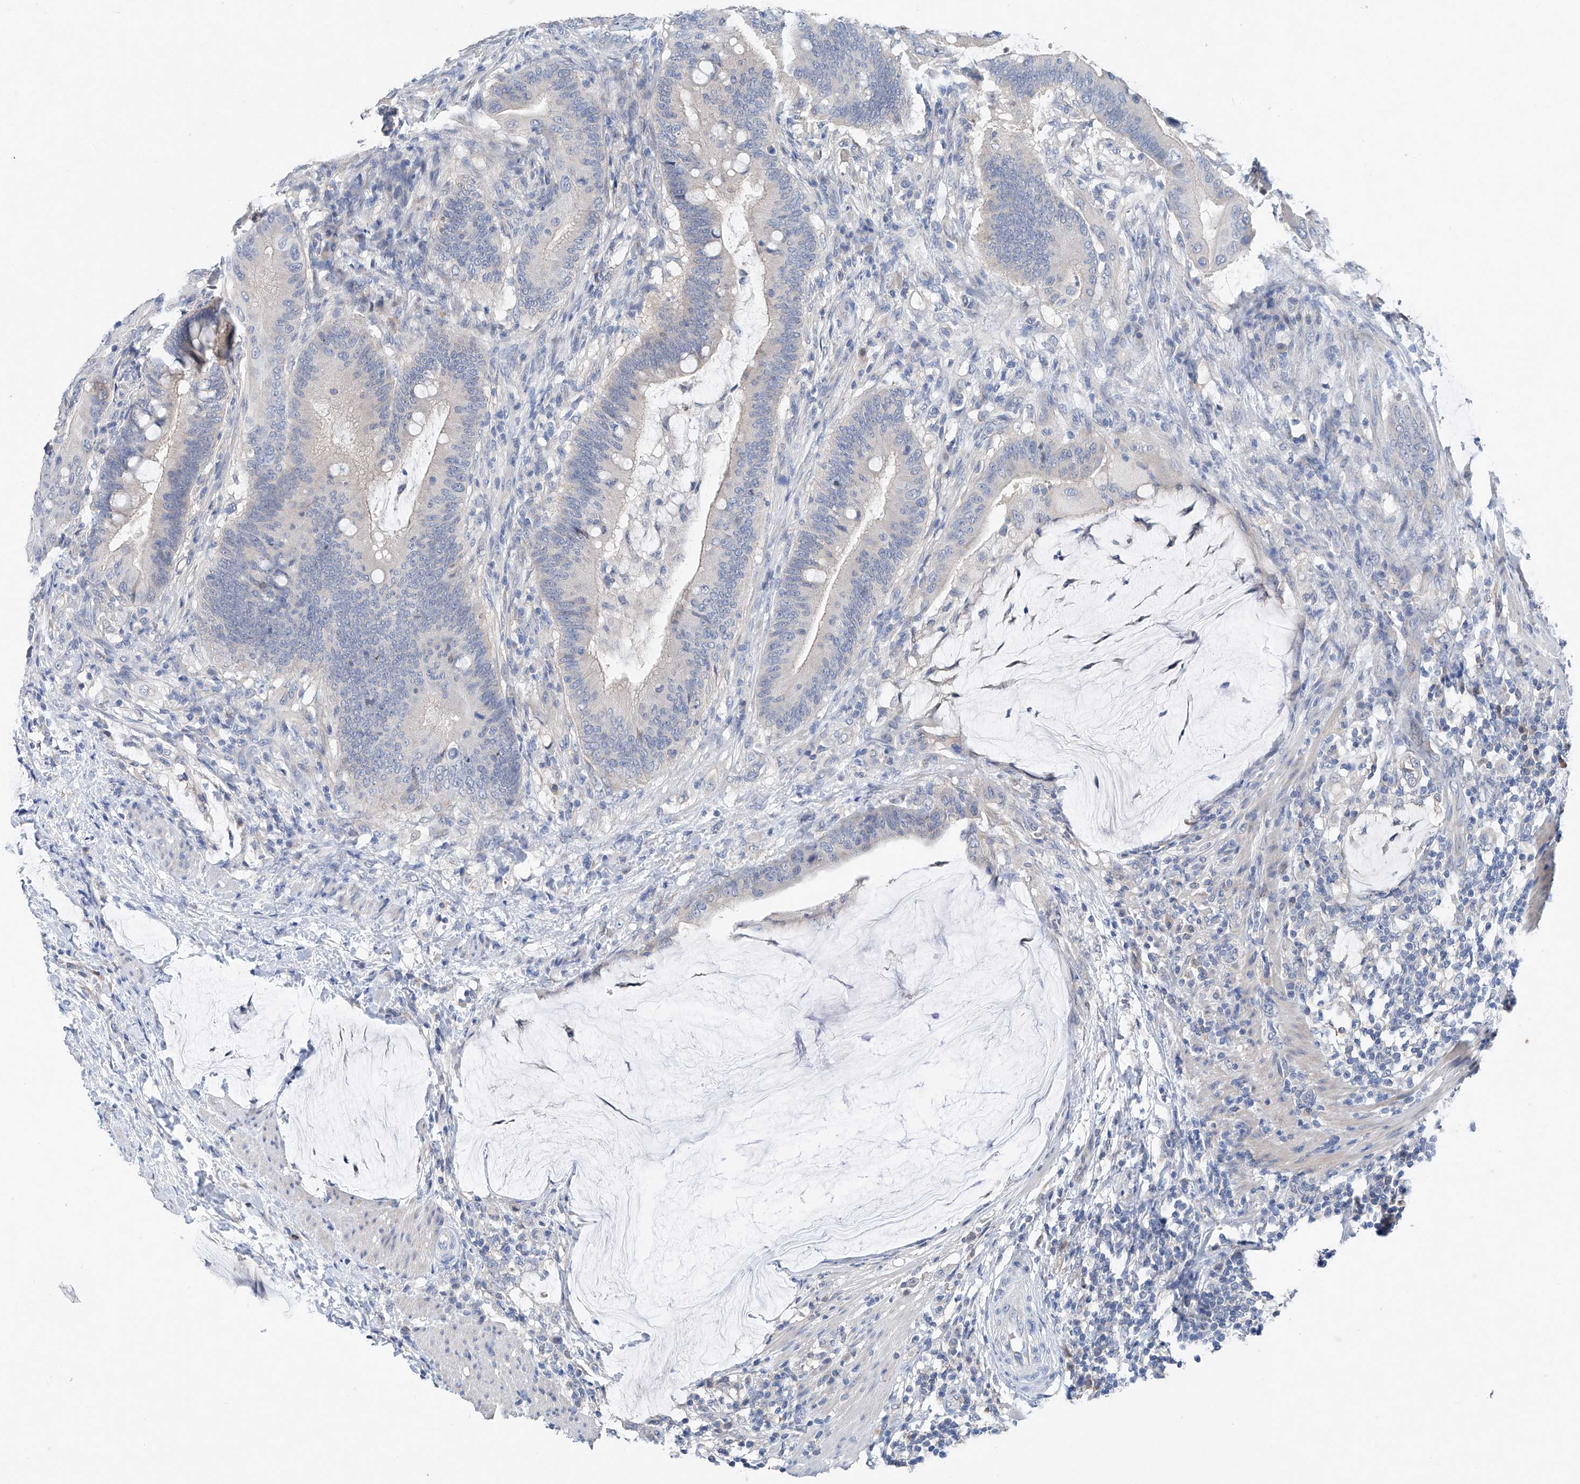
{"staining": {"intensity": "negative", "quantity": "none", "location": "none"}, "tissue": "colorectal cancer", "cell_type": "Tumor cells", "image_type": "cancer", "snomed": [{"axis": "morphology", "description": "Adenocarcinoma, NOS"}, {"axis": "topography", "description": "Colon"}], "caption": "Tumor cells show no significant staining in colorectal cancer (adenocarcinoma). (Brightfield microscopy of DAB (3,3'-diaminobenzidine) immunohistochemistry at high magnification).", "gene": "FUCA2", "patient": {"sex": "female", "age": 66}}